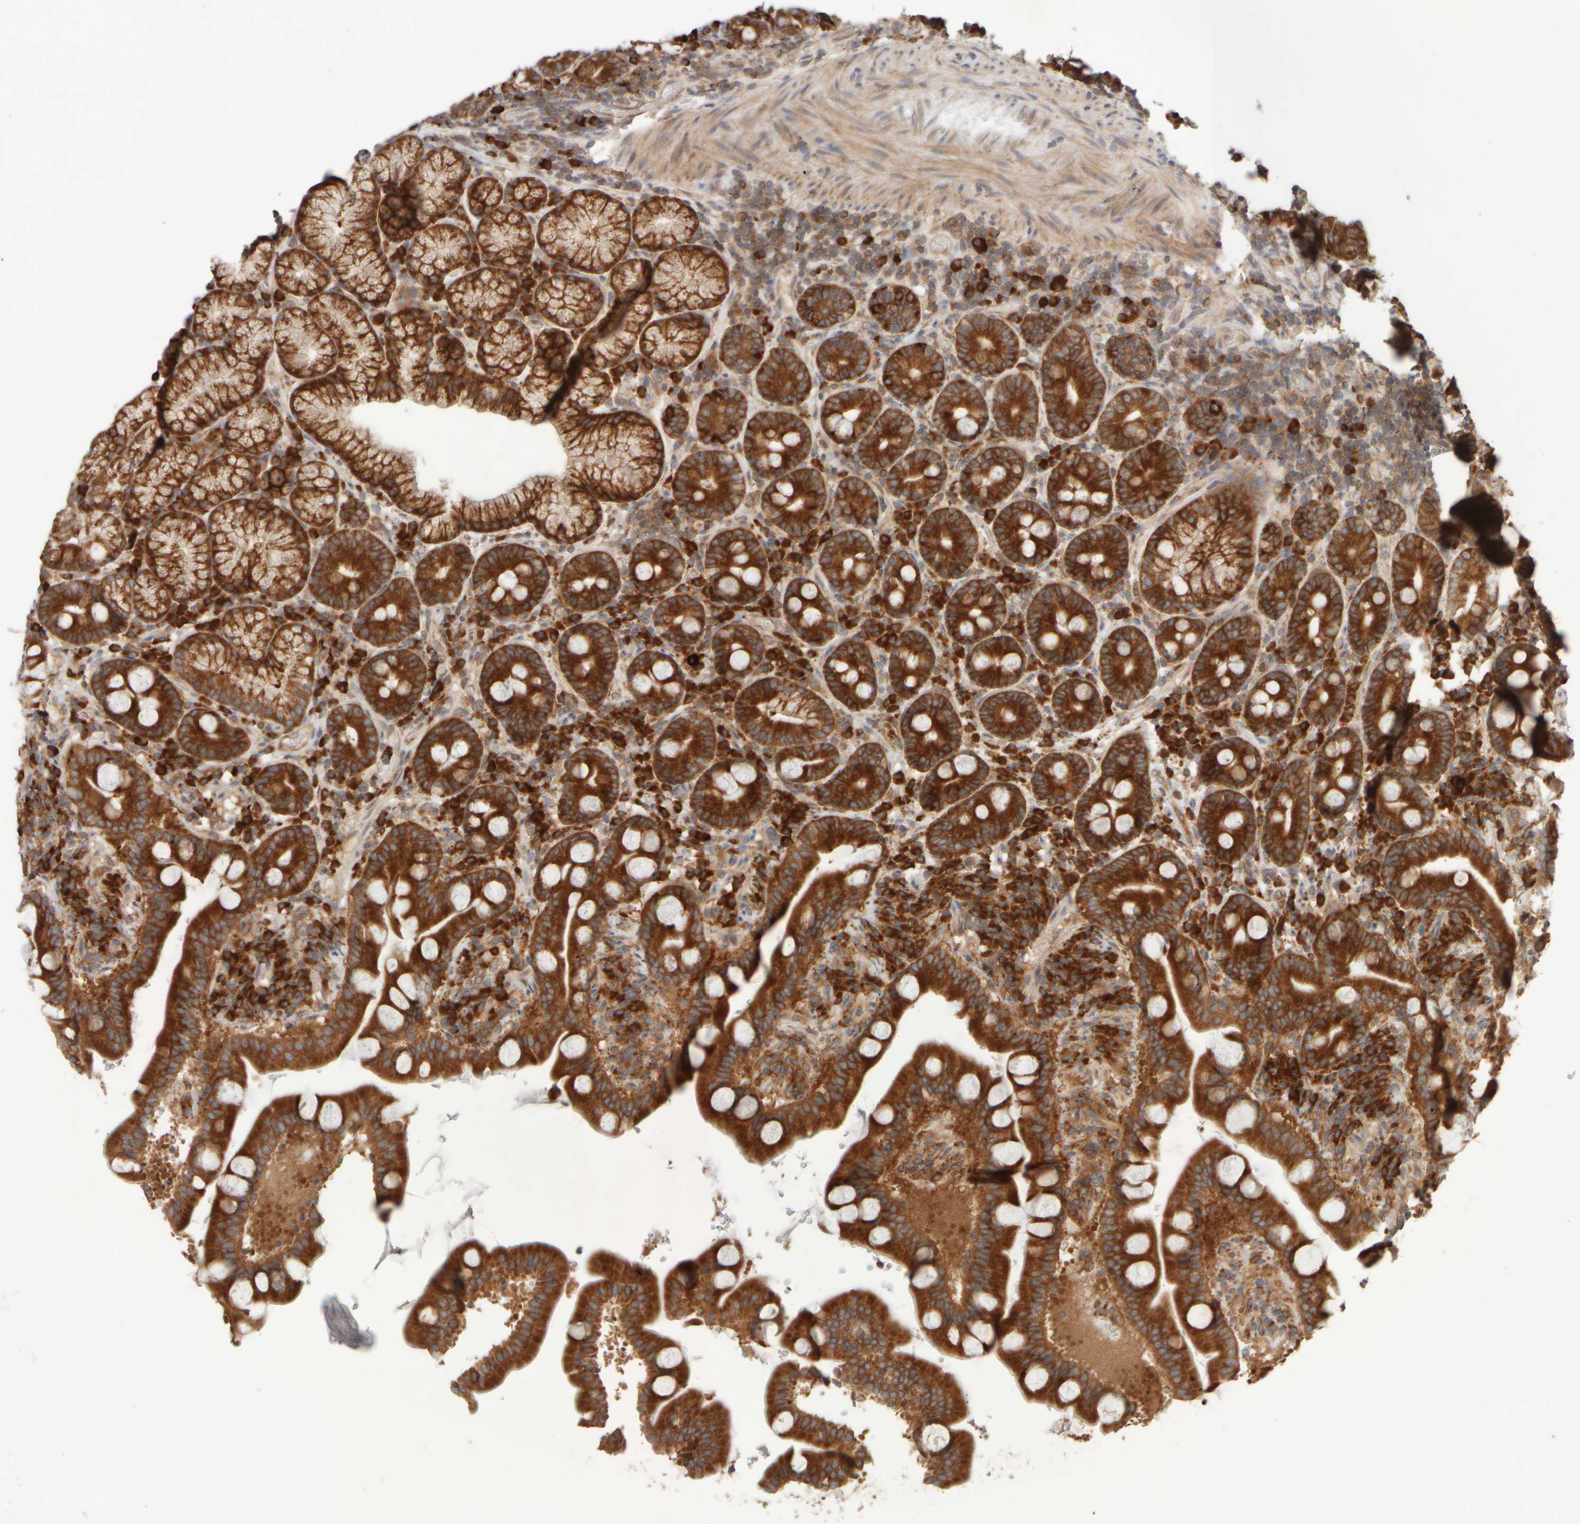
{"staining": {"intensity": "strong", "quantity": ">75%", "location": "cytoplasmic/membranous"}, "tissue": "duodenum", "cell_type": "Glandular cells", "image_type": "normal", "snomed": [{"axis": "morphology", "description": "Normal tissue, NOS"}, {"axis": "topography", "description": "Duodenum"}], "caption": "Immunohistochemical staining of normal human duodenum displays strong cytoplasmic/membranous protein positivity in approximately >75% of glandular cells. Immunohistochemistry stains the protein in brown and the nuclei are stained blue.", "gene": "EIF2B3", "patient": {"sex": "male", "age": 54}}